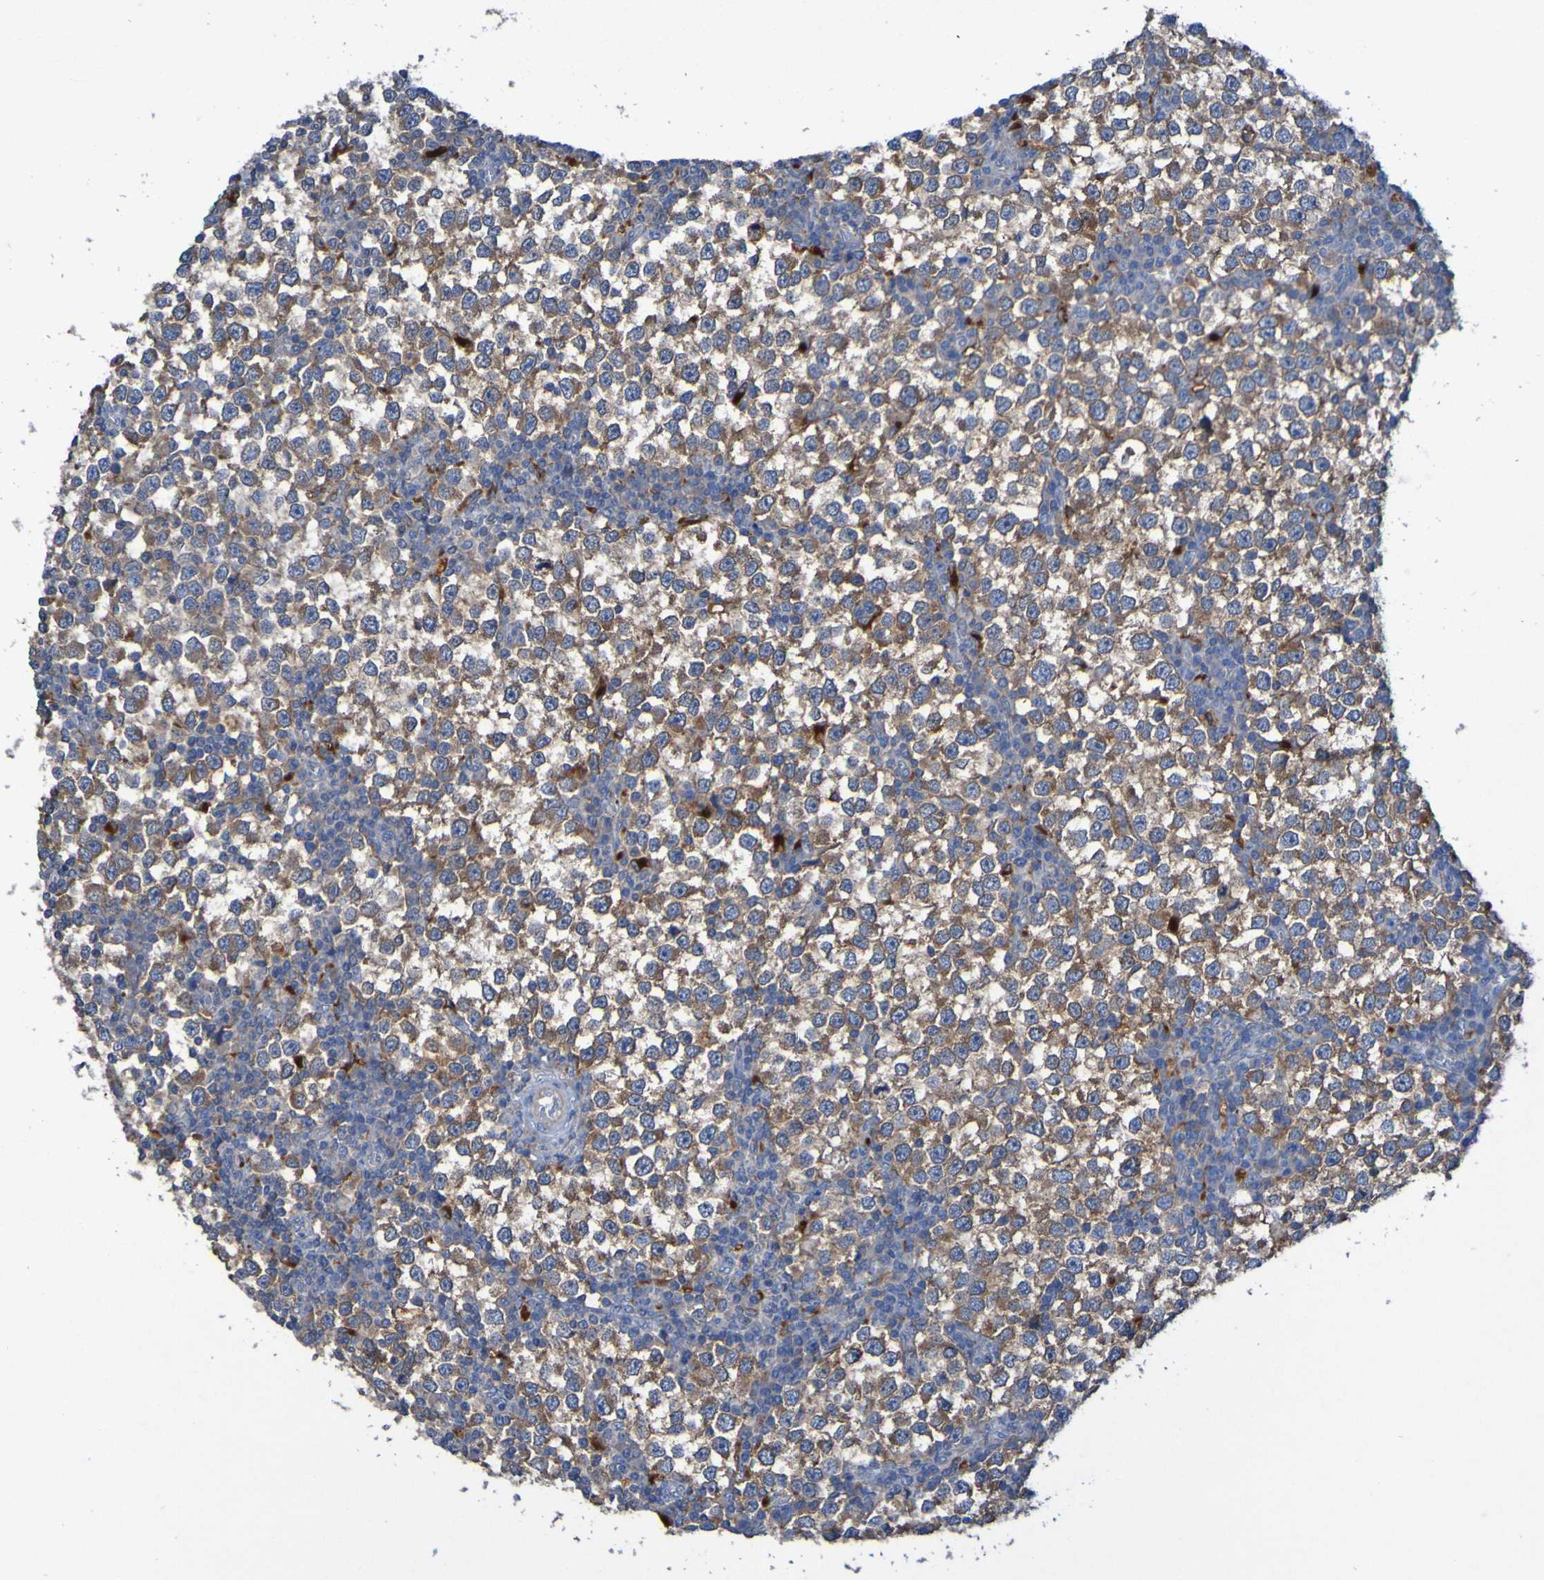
{"staining": {"intensity": "moderate", "quantity": ">75%", "location": "cytoplasmic/membranous"}, "tissue": "testis cancer", "cell_type": "Tumor cells", "image_type": "cancer", "snomed": [{"axis": "morphology", "description": "Seminoma, NOS"}, {"axis": "topography", "description": "Testis"}], "caption": "Immunohistochemical staining of testis cancer (seminoma) displays medium levels of moderate cytoplasmic/membranous protein staining in about >75% of tumor cells. Nuclei are stained in blue.", "gene": "ARHGEF16", "patient": {"sex": "male", "age": 65}}